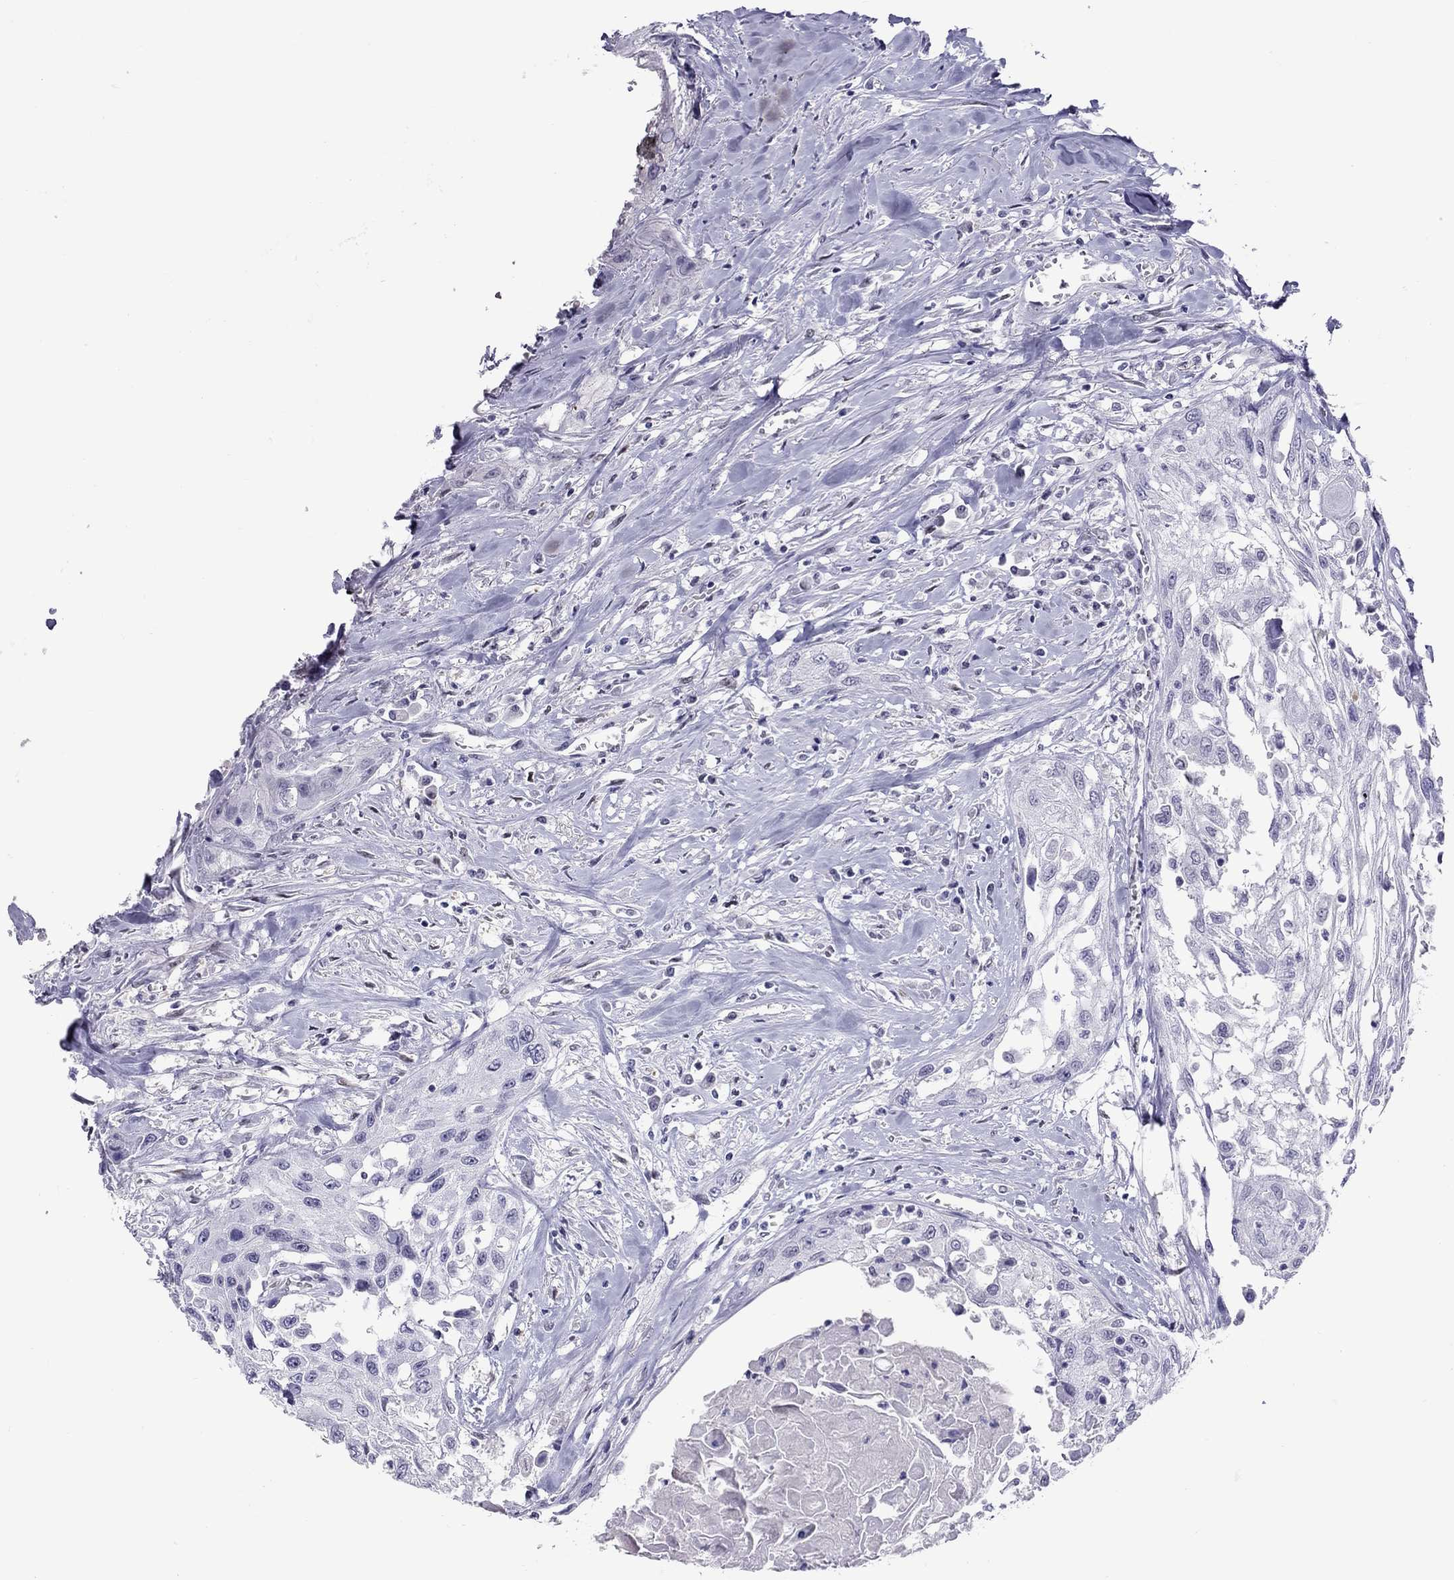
{"staining": {"intensity": "negative", "quantity": "none", "location": "none"}, "tissue": "head and neck cancer", "cell_type": "Tumor cells", "image_type": "cancer", "snomed": [{"axis": "morphology", "description": "Normal tissue, NOS"}, {"axis": "morphology", "description": "Squamous cell carcinoma, NOS"}, {"axis": "topography", "description": "Oral tissue"}, {"axis": "topography", "description": "Peripheral nerve tissue"}, {"axis": "topography", "description": "Head-Neck"}], "caption": "Histopathology image shows no protein staining in tumor cells of head and neck cancer (squamous cell carcinoma) tissue.", "gene": "CHRNB3", "patient": {"sex": "female", "age": 59}}